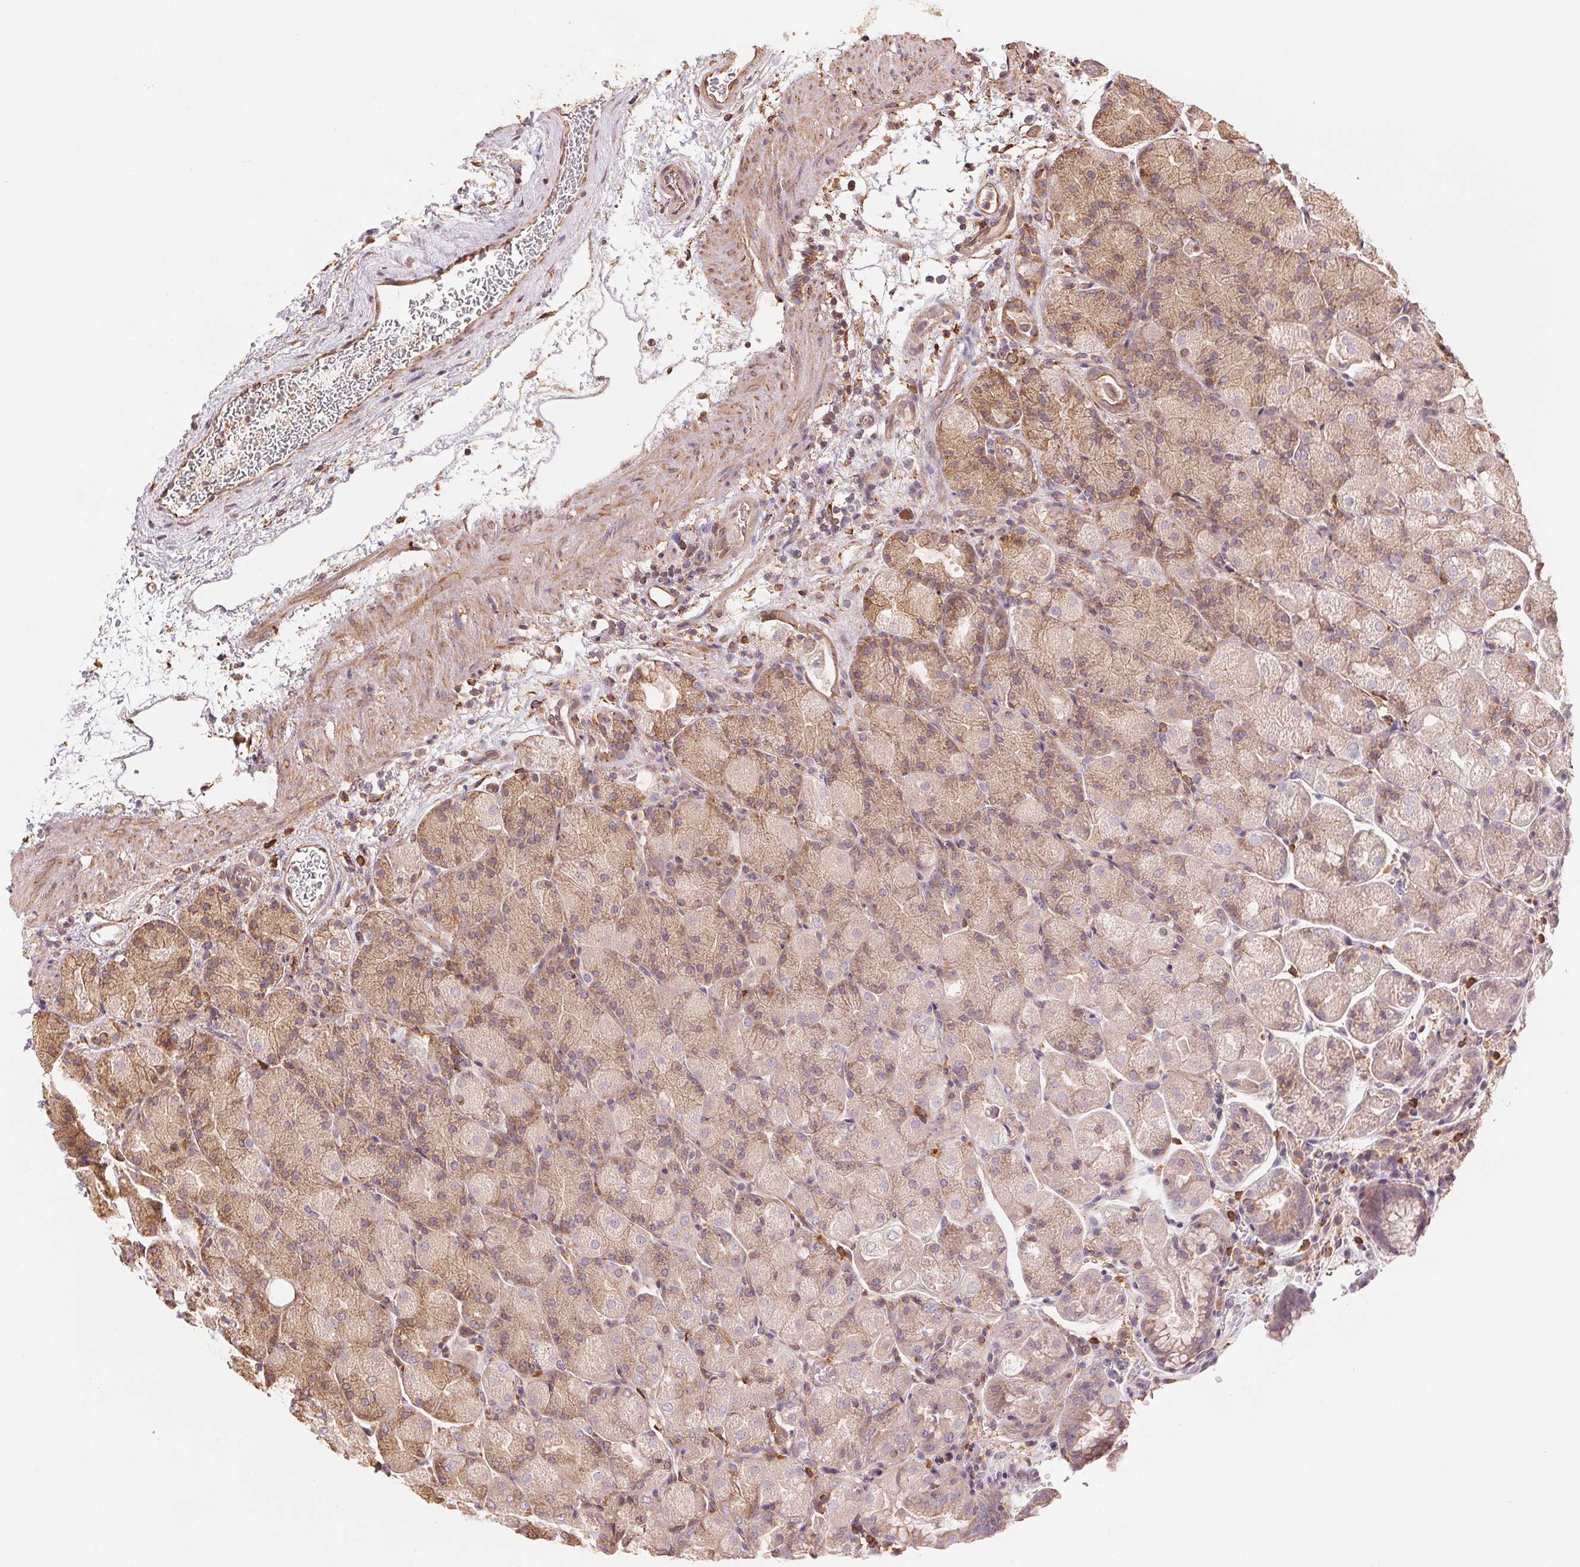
{"staining": {"intensity": "weak", "quantity": "25%-75%", "location": "cytoplasmic/membranous"}, "tissue": "stomach", "cell_type": "Glandular cells", "image_type": "normal", "snomed": [{"axis": "morphology", "description": "Normal tissue, NOS"}, {"axis": "topography", "description": "Stomach, upper"}, {"axis": "topography", "description": "Stomach"}, {"axis": "topography", "description": "Stomach, lower"}], "caption": "Protein staining exhibits weak cytoplasmic/membranous positivity in approximately 25%-75% of glandular cells in unremarkable stomach.", "gene": "C6orf163", "patient": {"sex": "male", "age": 62}}